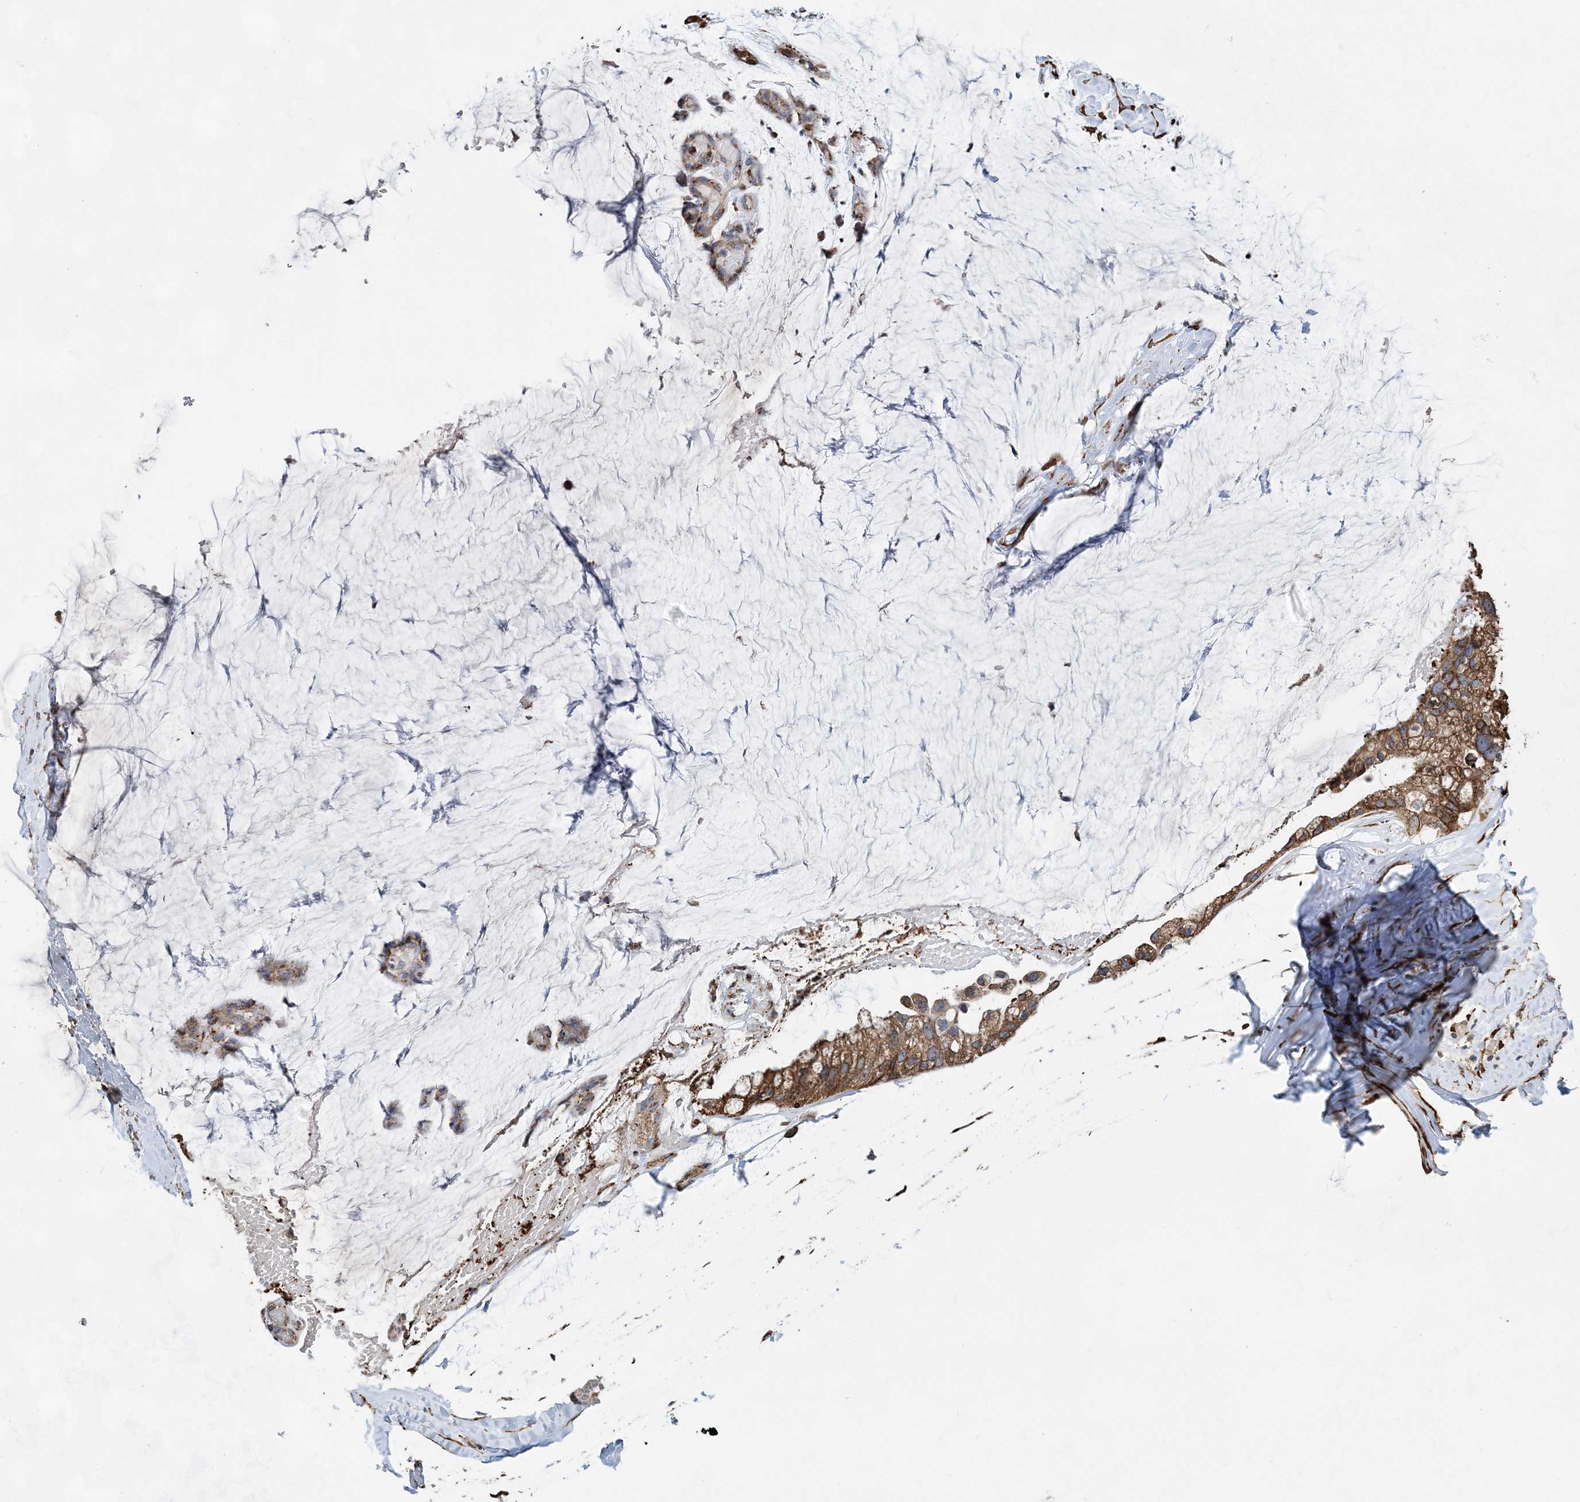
{"staining": {"intensity": "moderate", "quantity": ">75%", "location": "cytoplasmic/membranous"}, "tissue": "ovarian cancer", "cell_type": "Tumor cells", "image_type": "cancer", "snomed": [{"axis": "morphology", "description": "Cystadenocarcinoma, mucinous, NOS"}, {"axis": "topography", "description": "Ovary"}], "caption": "The histopathology image displays immunohistochemical staining of ovarian cancer (mucinous cystadenocarcinoma). There is moderate cytoplasmic/membranous staining is present in about >75% of tumor cells. Using DAB (3,3'-diaminobenzidine) (brown) and hematoxylin (blue) stains, captured at high magnification using brightfield microscopy.", "gene": "WDR12", "patient": {"sex": "female", "age": 39}}